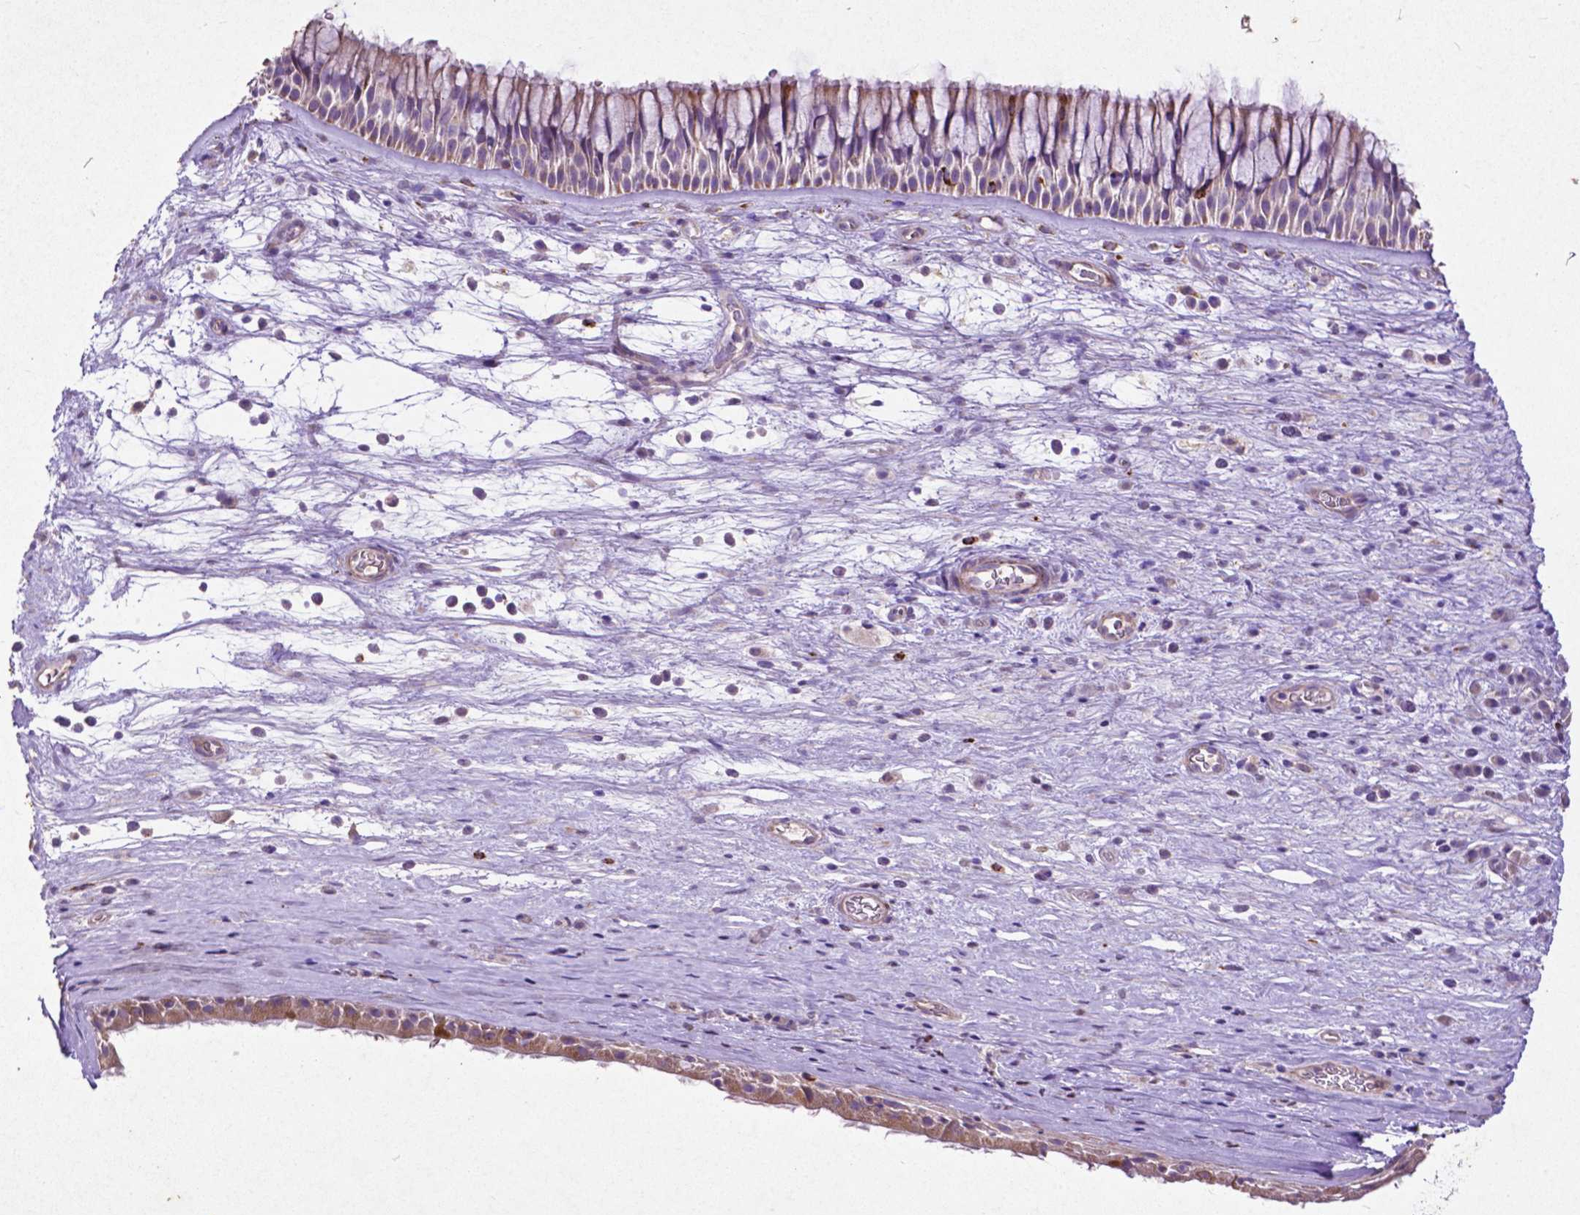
{"staining": {"intensity": "moderate", "quantity": "<25%", "location": "cytoplasmic/membranous"}, "tissue": "nasopharynx", "cell_type": "Respiratory epithelial cells", "image_type": "normal", "snomed": [{"axis": "morphology", "description": "Normal tissue, NOS"}, {"axis": "topography", "description": "Nasopharynx"}], "caption": "This histopathology image displays immunohistochemistry (IHC) staining of unremarkable nasopharynx, with low moderate cytoplasmic/membranous expression in about <25% of respiratory epithelial cells.", "gene": "THEGL", "patient": {"sex": "male", "age": 74}}